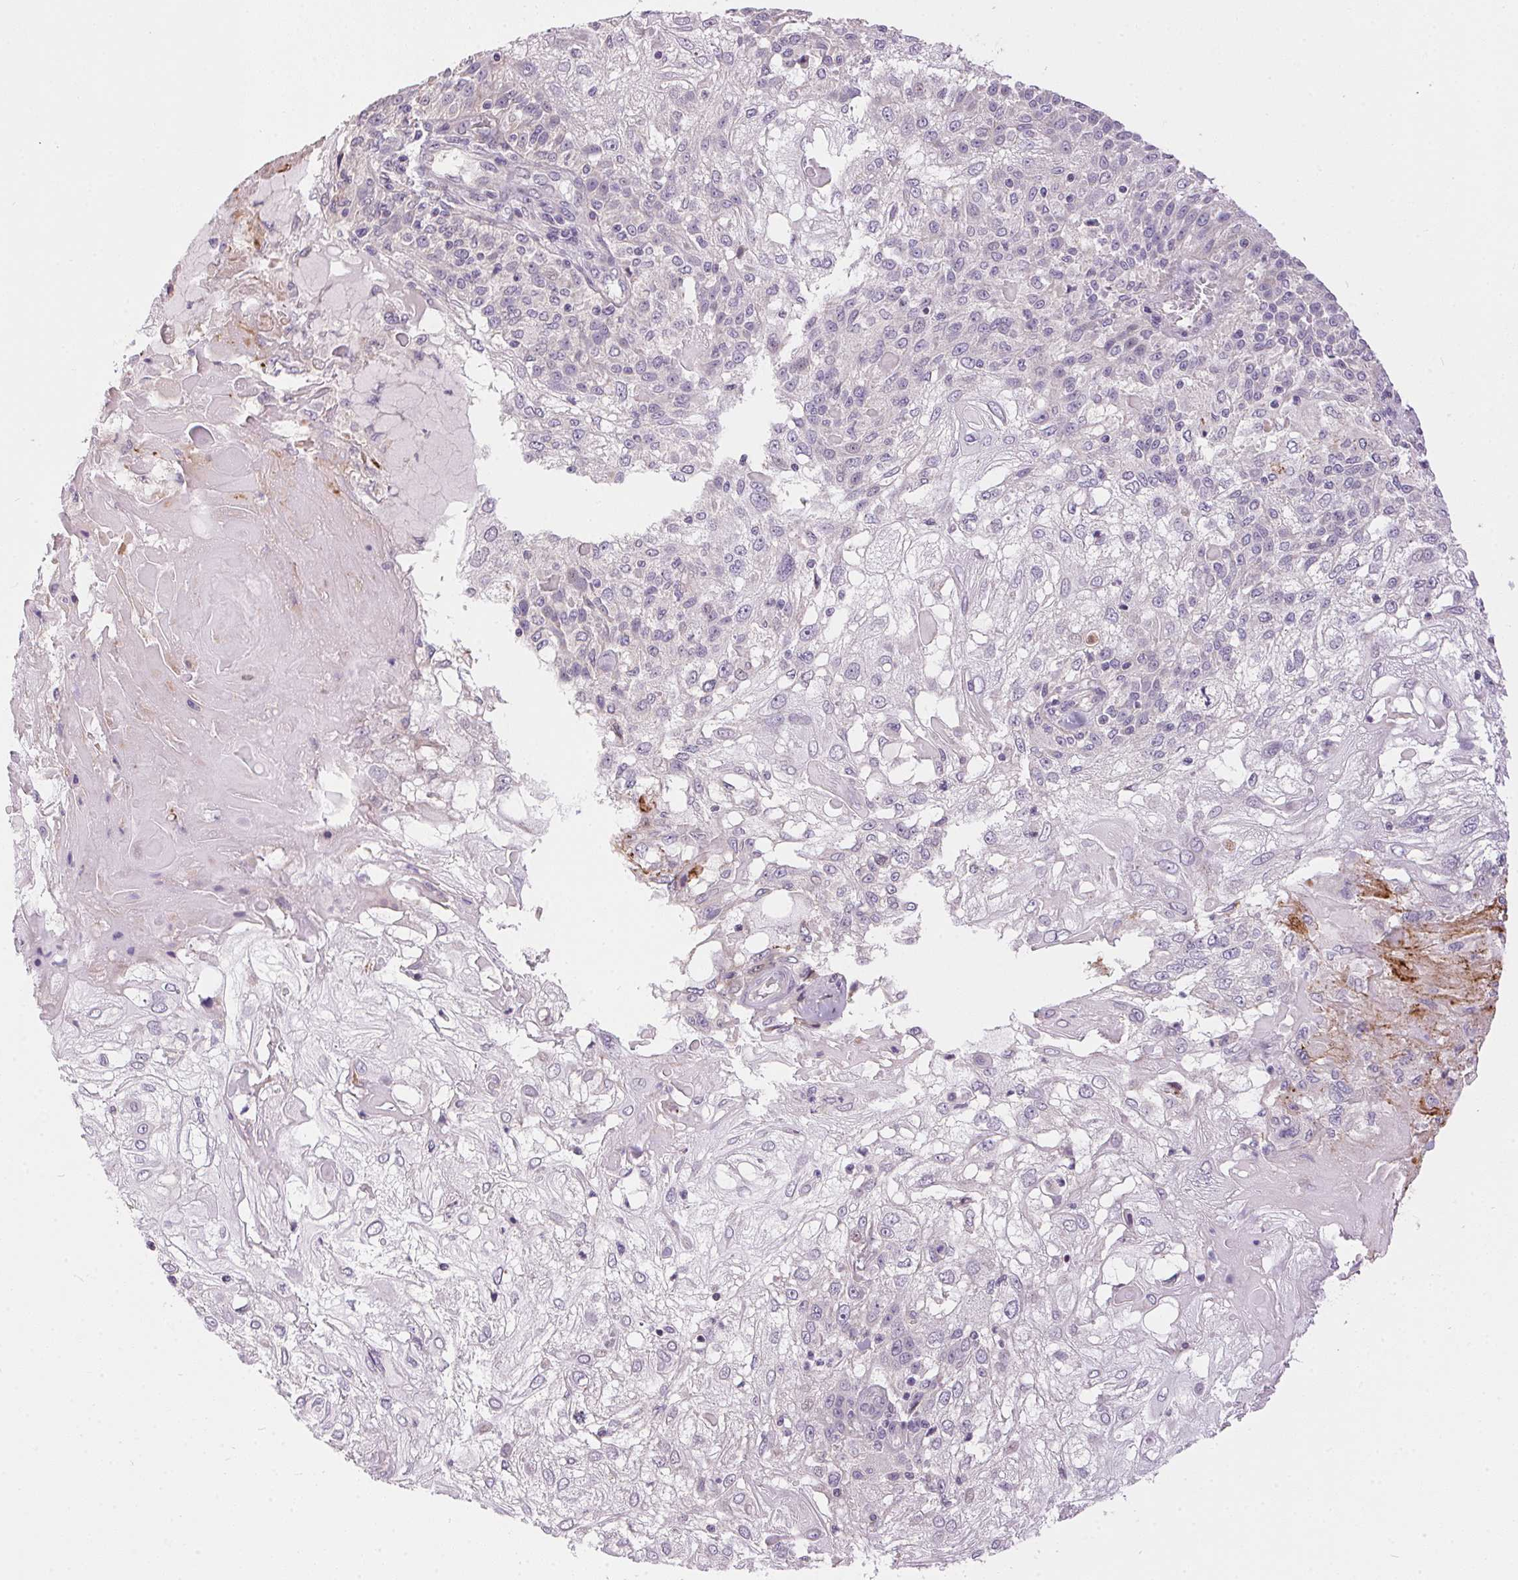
{"staining": {"intensity": "negative", "quantity": "none", "location": "none"}, "tissue": "skin cancer", "cell_type": "Tumor cells", "image_type": "cancer", "snomed": [{"axis": "morphology", "description": "Normal tissue, NOS"}, {"axis": "morphology", "description": "Squamous cell carcinoma, NOS"}, {"axis": "topography", "description": "Skin"}], "caption": "This is a image of immunohistochemistry (IHC) staining of skin cancer, which shows no positivity in tumor cells. (Immunohistochemistry, brightfield microscopy, high magnification).", "gene": "UNC13B", "patient": {"sex": "female", "age": 83}}